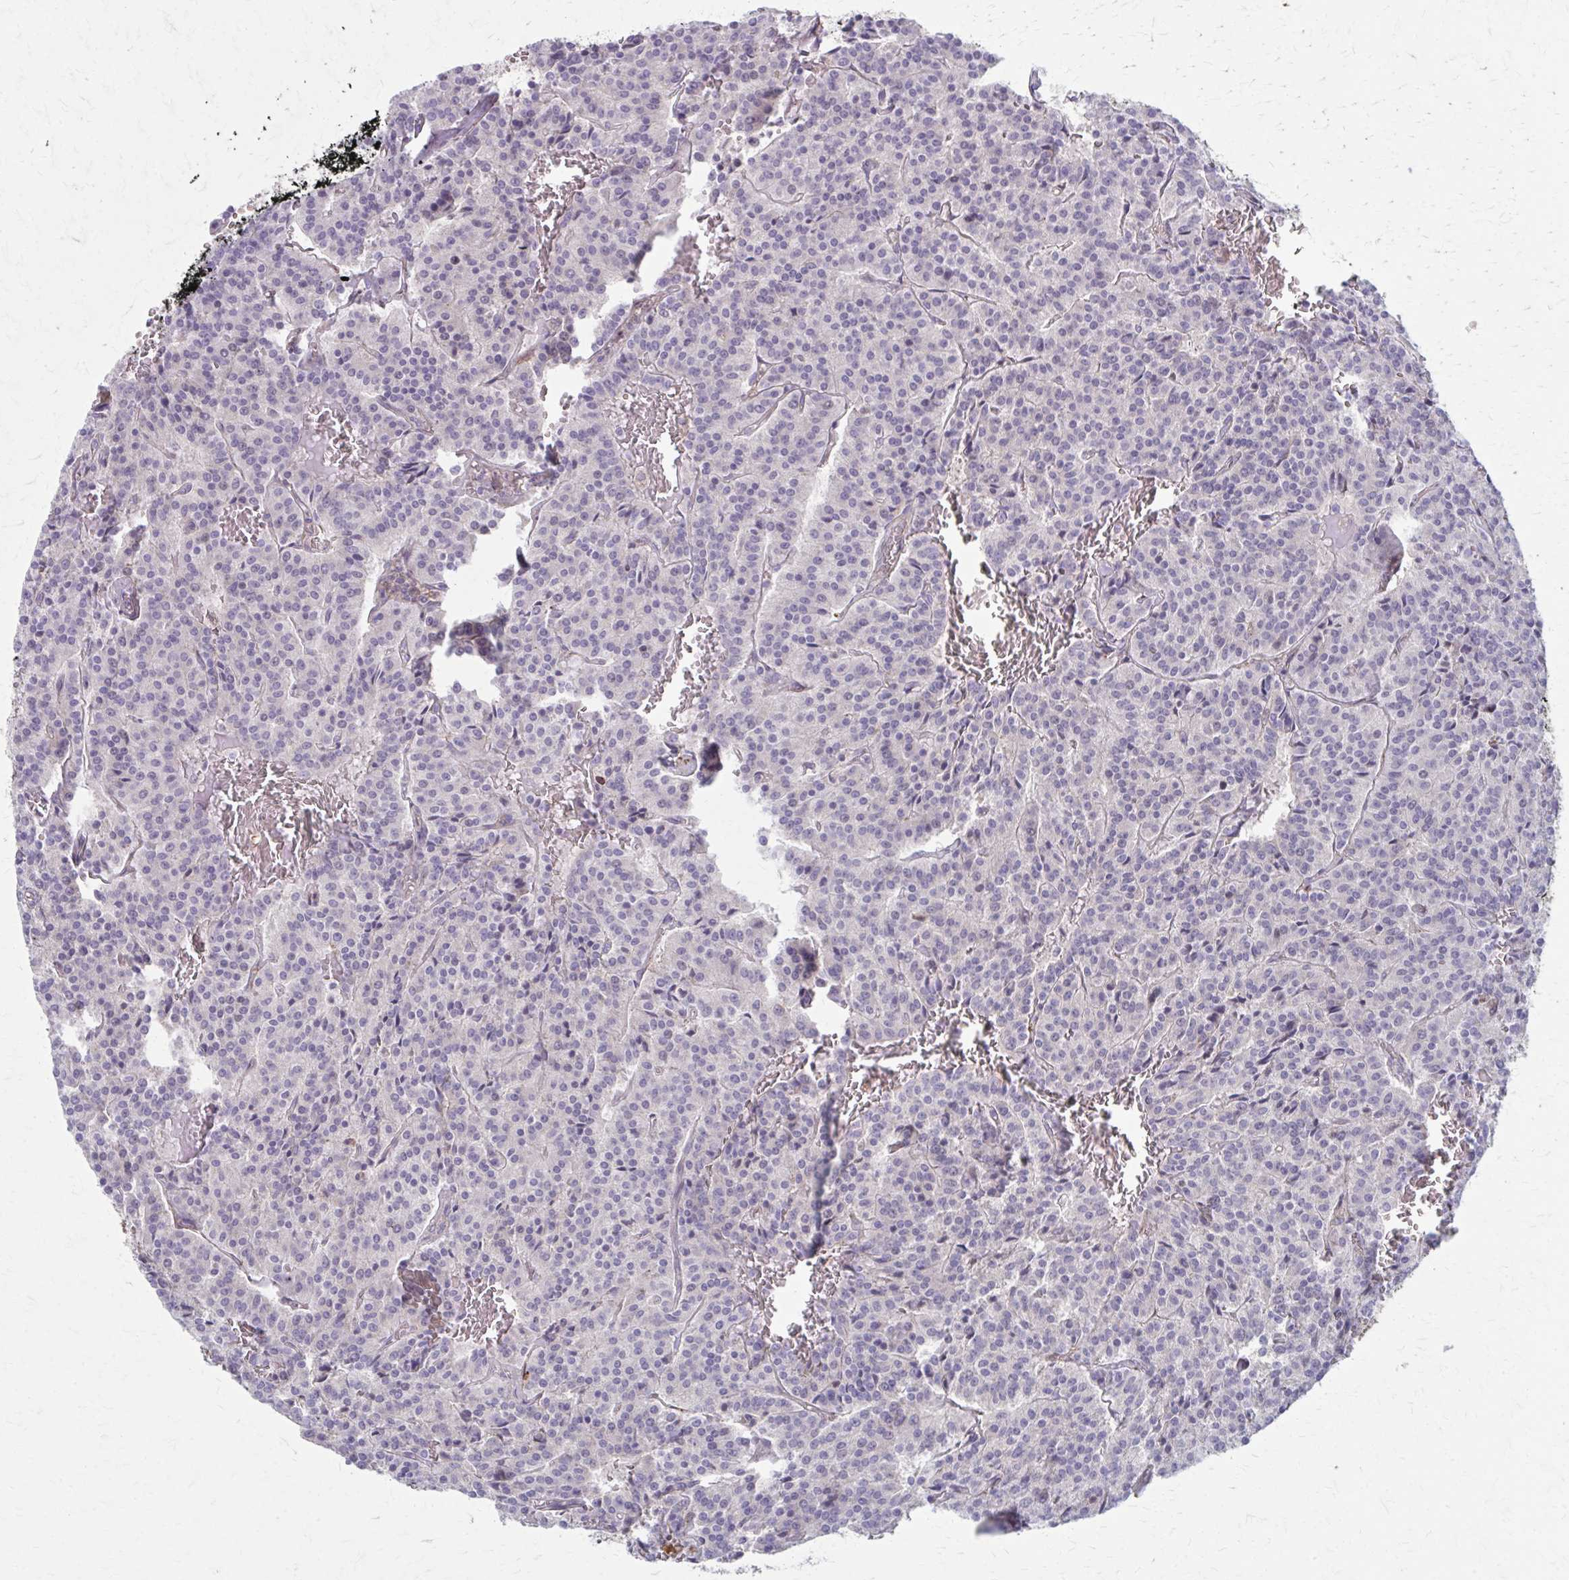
{"staining": {"intensity": "negative", "quantity": "none", "location": "none"}, "tissue": "carcinoid", "cell_type": "Tumor cells", "image_type": "cancer", "snomed": [{"axis": "morphology", "description": "Carcinoid, malignant, NOS"}, {"axis": "topography", "description": "Lung"}], "caption": "IHC histopathology image of carcinoid stained for a protein (brown), which shows no positivity in tumor cells. Nuclei are stained in blue.", "gene": "MMP14", "patient": {"sex": "male", "age": 70}}